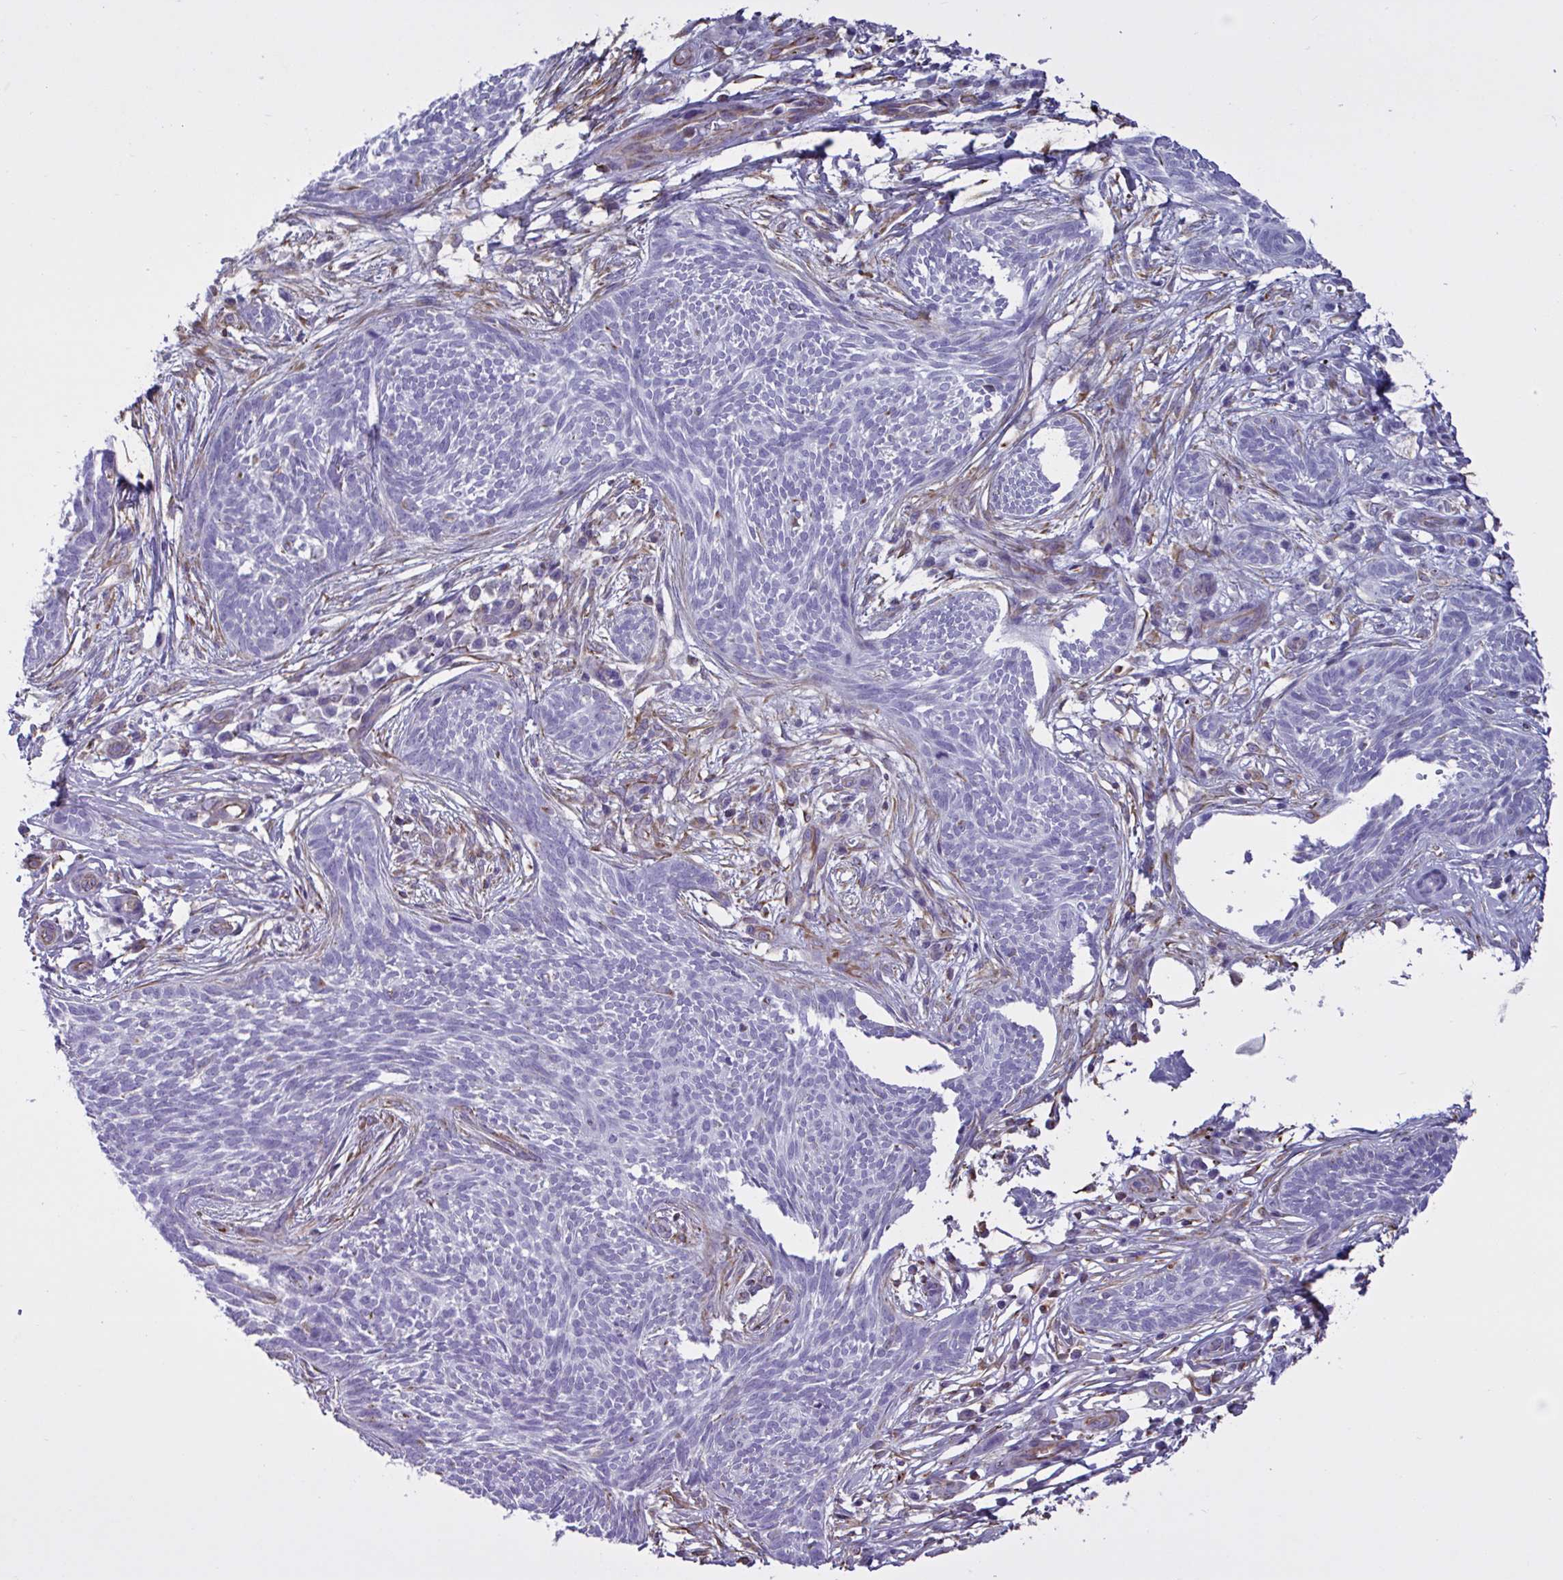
{"staining": {"intensity": "negative", "quantity": "none", "location": "none"}, "tissue": "skin cancer", "cell_type": "Tumor cells", "image_type": "cancer", "snomed": [{"axis": "morphology", "description": "Basal cell carcinoma"}, {"axis": "topography", "description": "Skin"}, {"axis": "topography", "description": "Skin, foot"}], "caption": "This is an IHC image of human skin cancer. There is no staining in tumor cells.", "gene": "TMEM86B", "patient": {"sex": "female", "age": 86}}